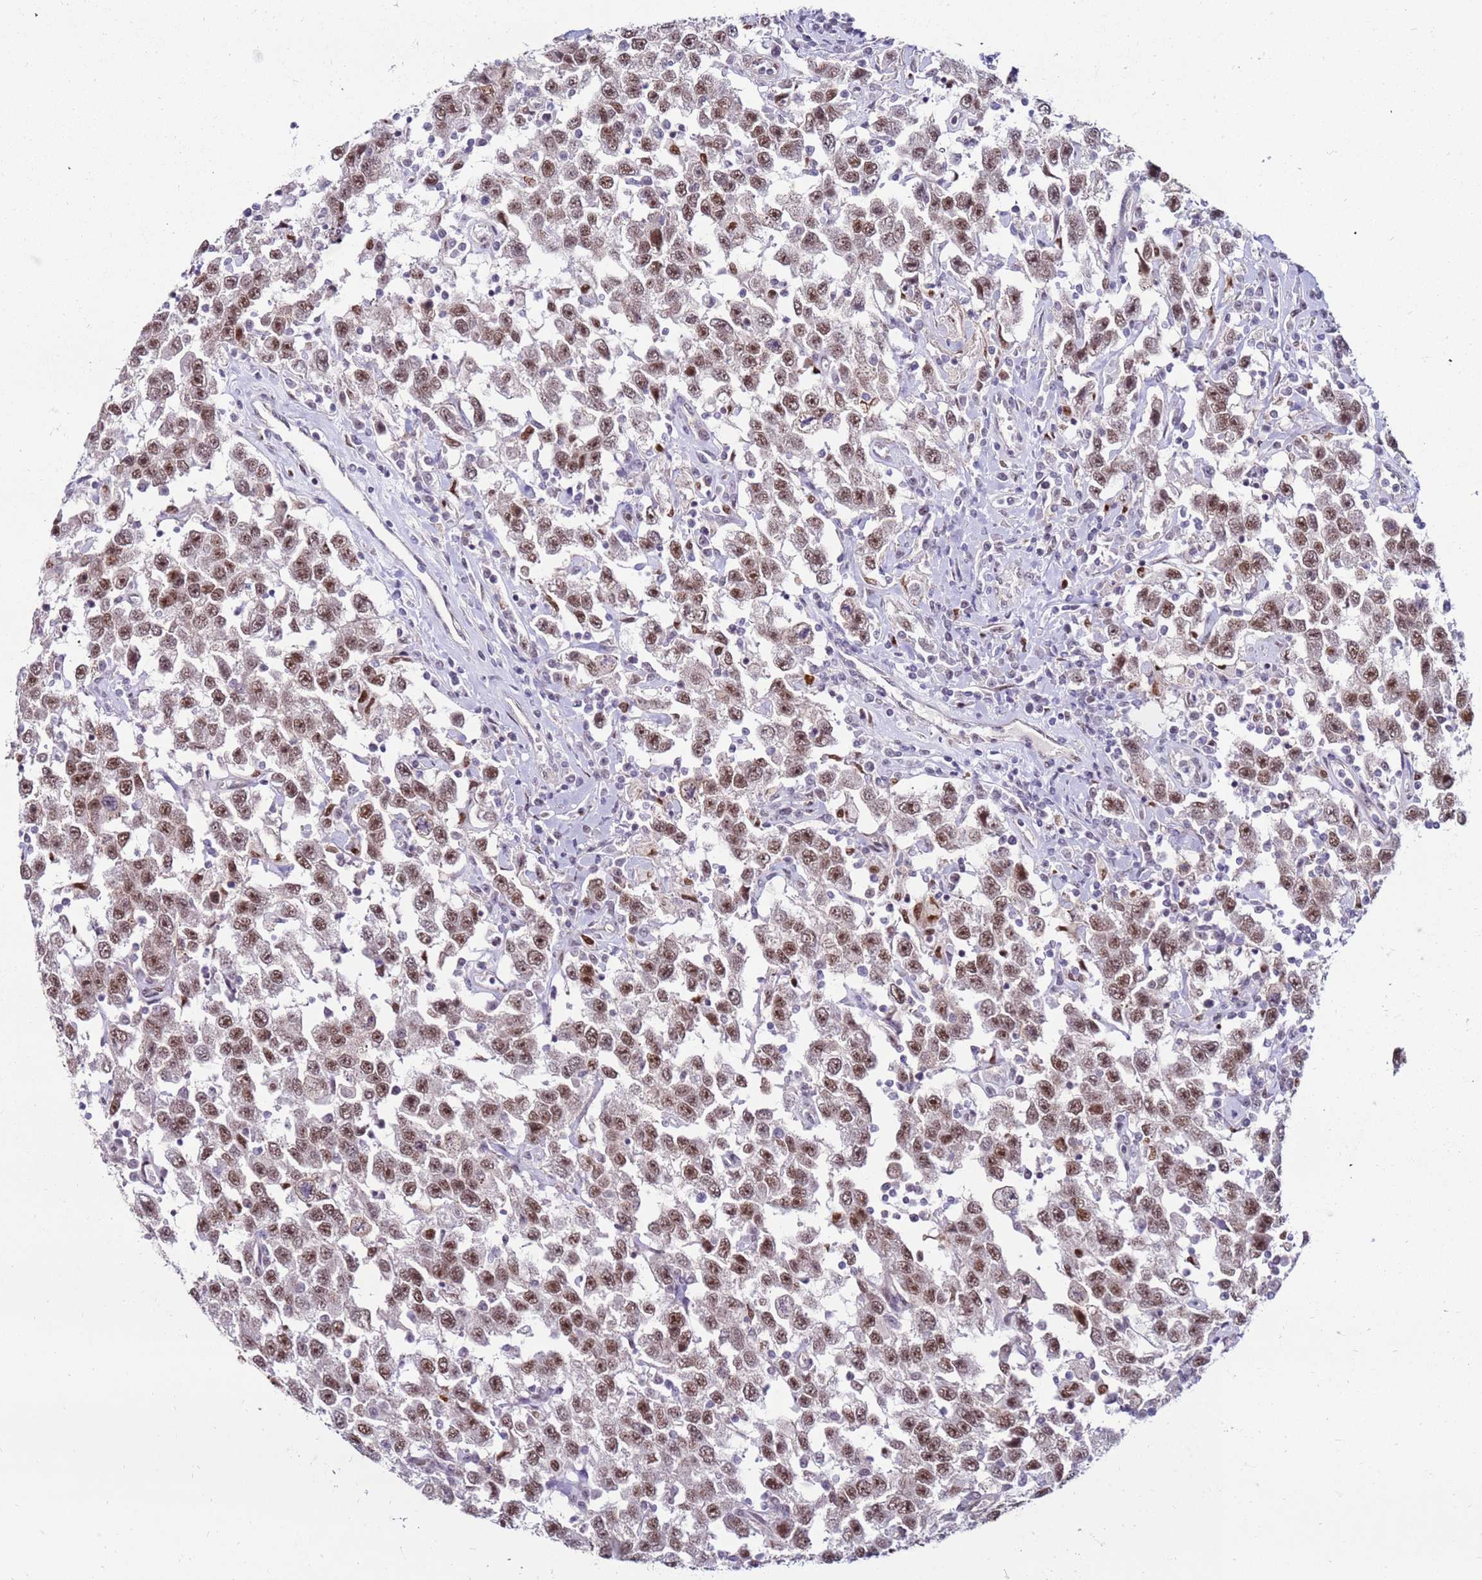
{"staining": {"intensity": "moderate", "quantity": ">75%", "location": "nuclear"}, "tissue": "testis cancer", "cell_type": "Tumor cells", "image_type": "cancer", "snomed": [{"axis": "morphology", "description": "Seminoma, NOS"}, {"axis": "topography", "description": "Testis"}], "caption": "There is medium levels of moderate nuclear expression in tumor cells of testis cancer (seminoma), as demonstrated by immunohistochemical staining (brown color).", "gene": "KPNA4", "patient": {"sex": "male", "age": 41}}